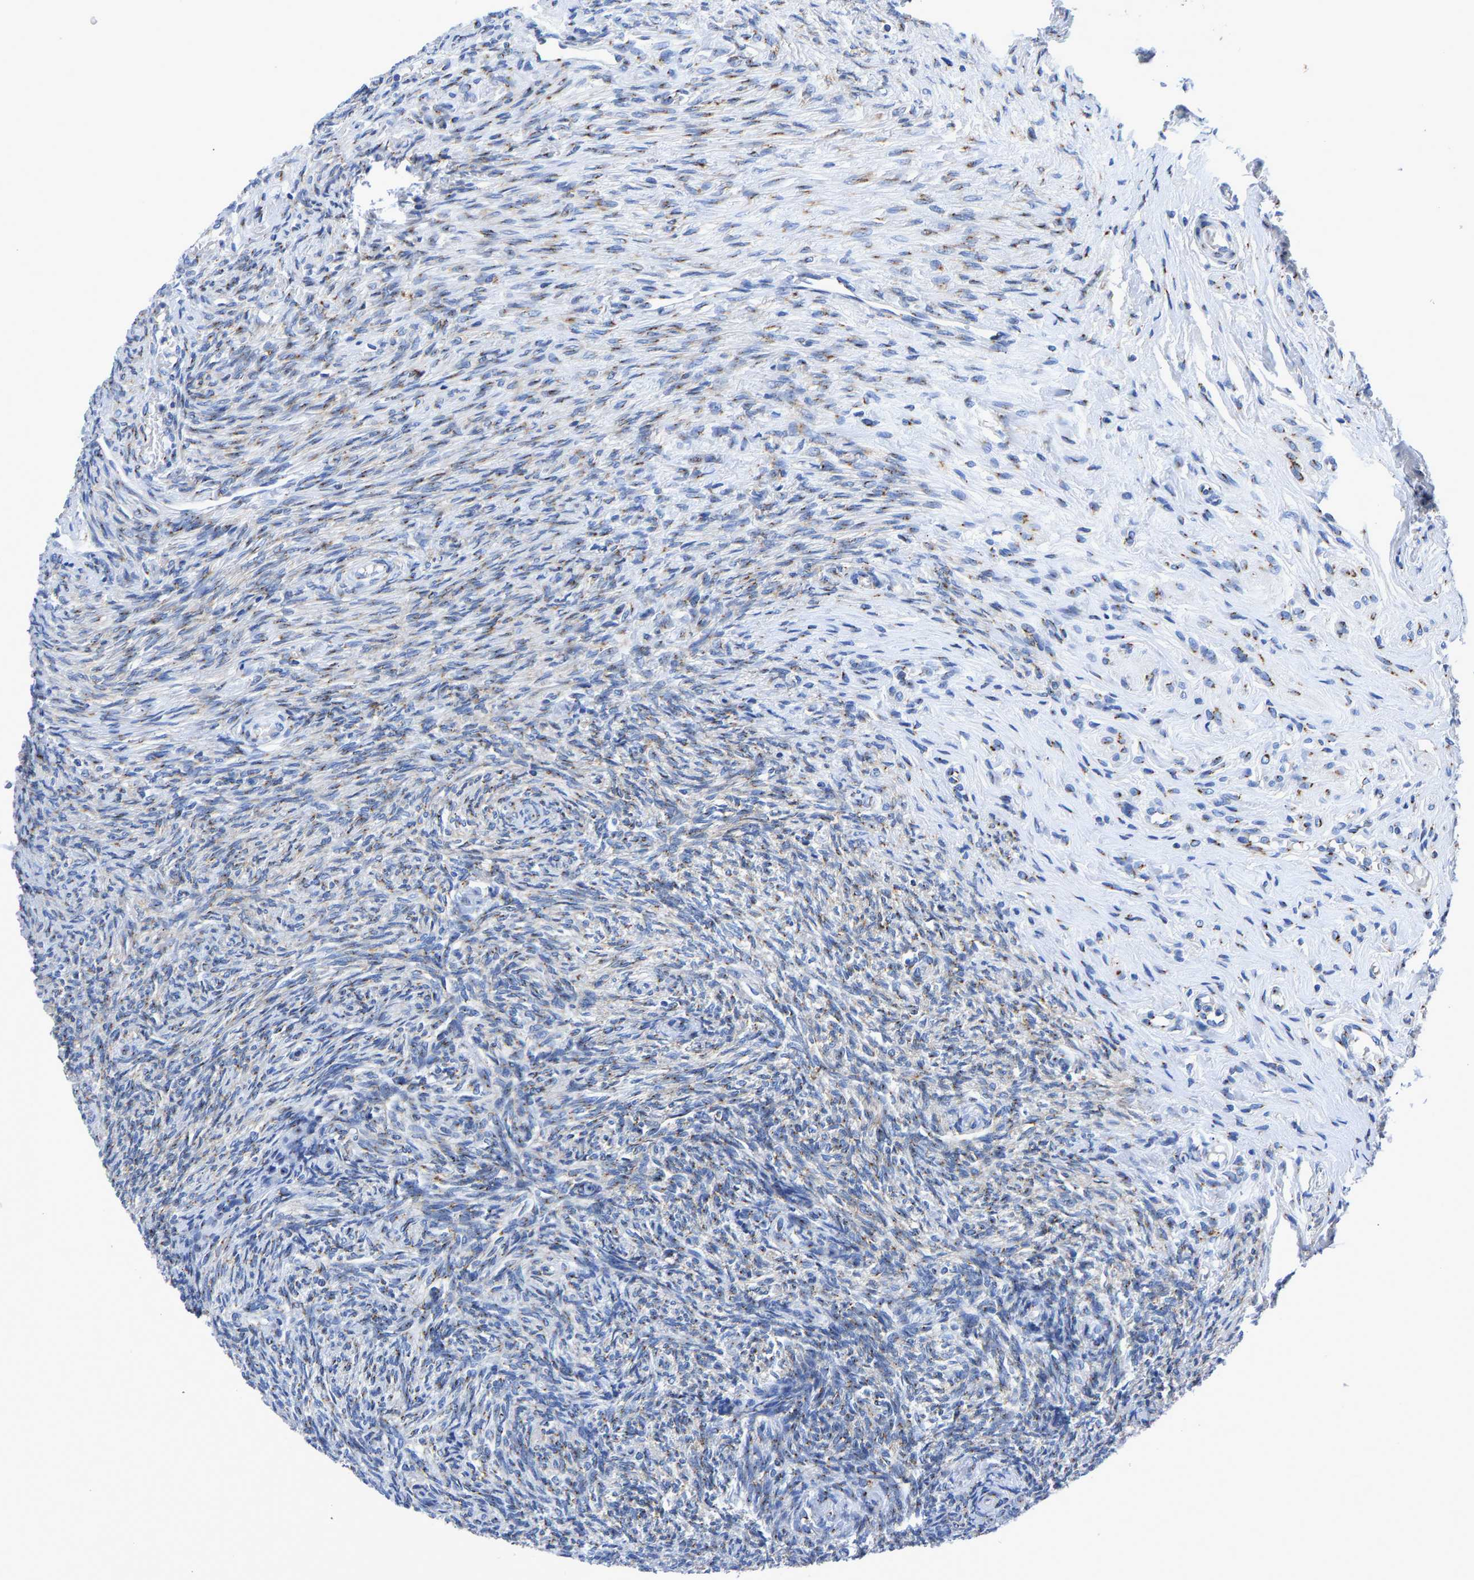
{"staining": {"intensity": "moderate", "quantity": "25%-75%", "location": "cytoplasmic/membranous"}, "tissue": "ovary", "cell_type": "Ovarian stroma cells", "image_type": "normal", "snomed": [{"axis": "morphology", "description": "Normal tissue, NOS"}, {"axis": "topography", "description": "Ovary"}], "caption": "High-power microscopy captured an immunohistochemistry image of benign ovary, revealing moderate cytoplasmic/membranous positivity in approximately 25%-75% of ovarian stroma cells. The protein of interest is shown in brown color, while the nuclei are stained blue.", "gene": "TMEM87A", "patient": {"sex": "female", "age": 41}}